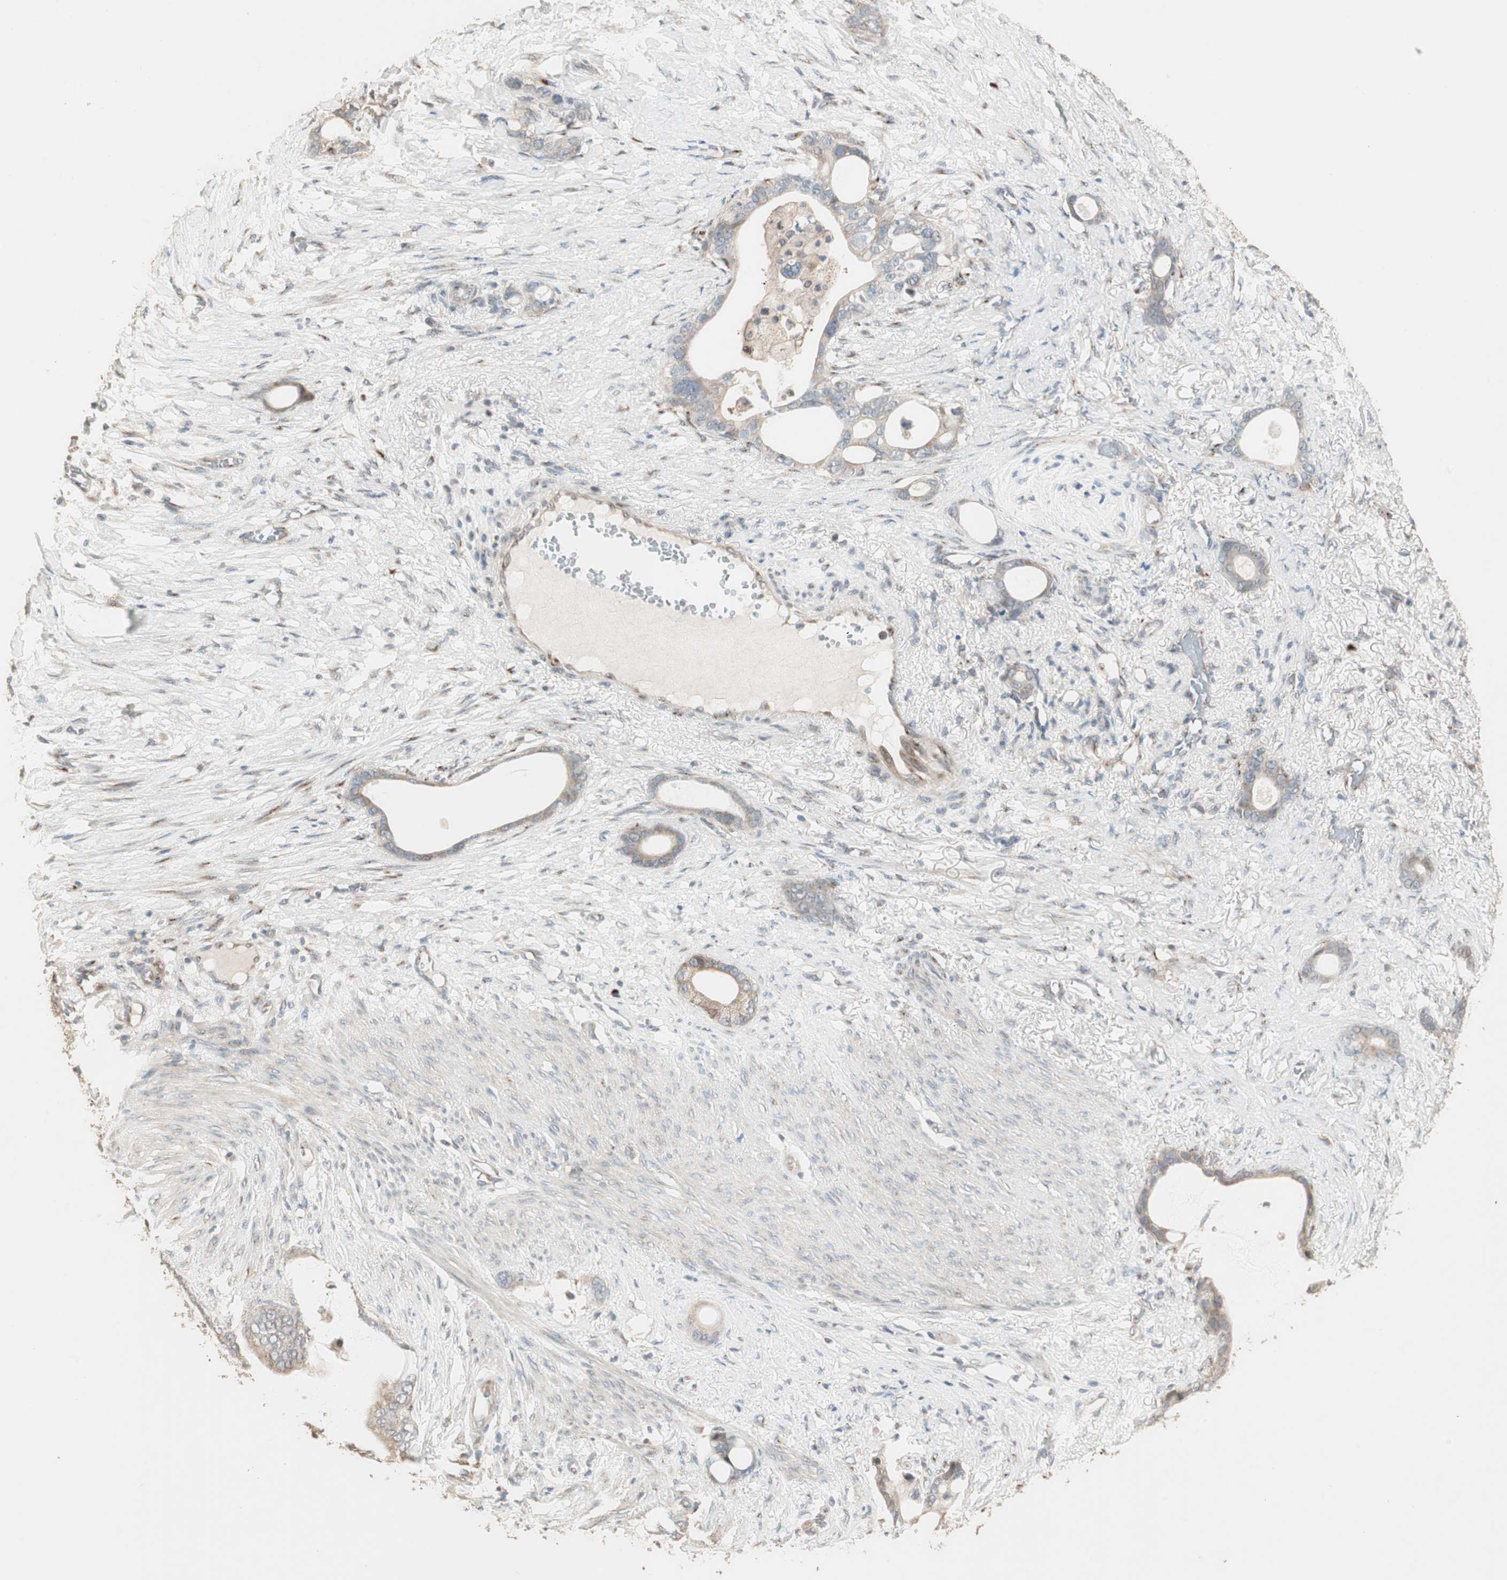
{"staining": {"intensity": "moderate", "quantity": ">75%", "location": "cytoplasmic/membranous"}, "tissue": "stomach cancer", "cell_type": "Tumor cells", "image_type": "cancer", "snomed": [{"axis": "morphology", "description": "Adenocarcinoma, NOS"}, {"axis": "topography", "description": "Stomach"}], "caption": "Human stomach cancer (adenocarcinoma) stained with a protein marker displays moderate staining in tumor cells.", "gene": "RARRES1", "patient": {"sex": "female", "age": 75}}